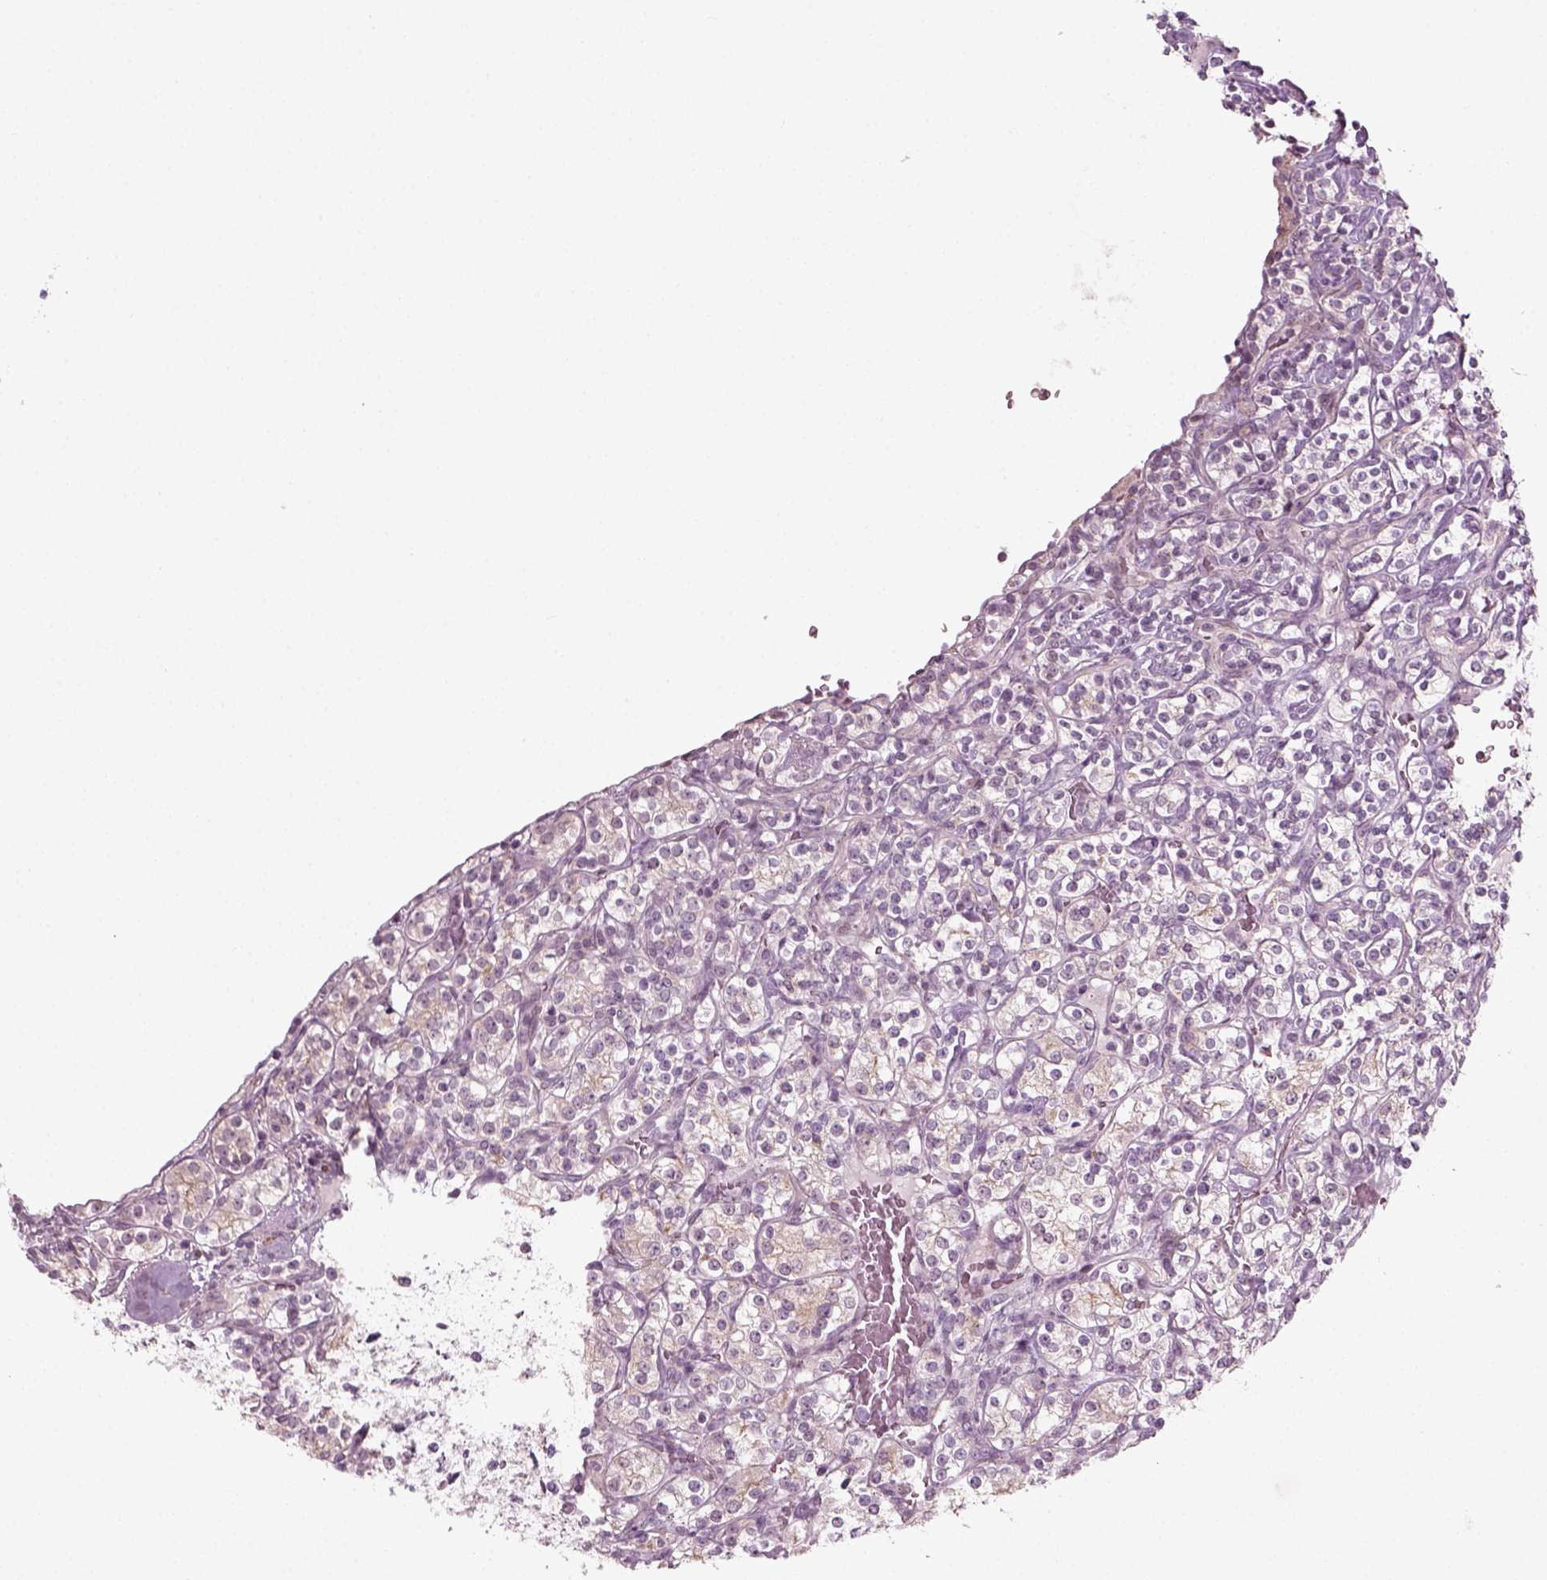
{"staining": {"intensity": "negative", "quantity": "none", "location": "none"}, "tissue": "renal cancer", "cell_type": "Tumor cells", "image_type": "cancer", "snomed": [{"axis": "morphology", "description": "Adenocarcinoma, NOS"}, {"axis": "topography", "description": "Kidney"}], "caption": "This micrograph is of renal adenocarcinoma stained with immunohistochemistry (IHC) to label a protein in brown with the nuclei are counter-stained blue. There is no expression in tumor cells.", "gene": "MLIP", "patient": {"sex": "male", "age": 77}}